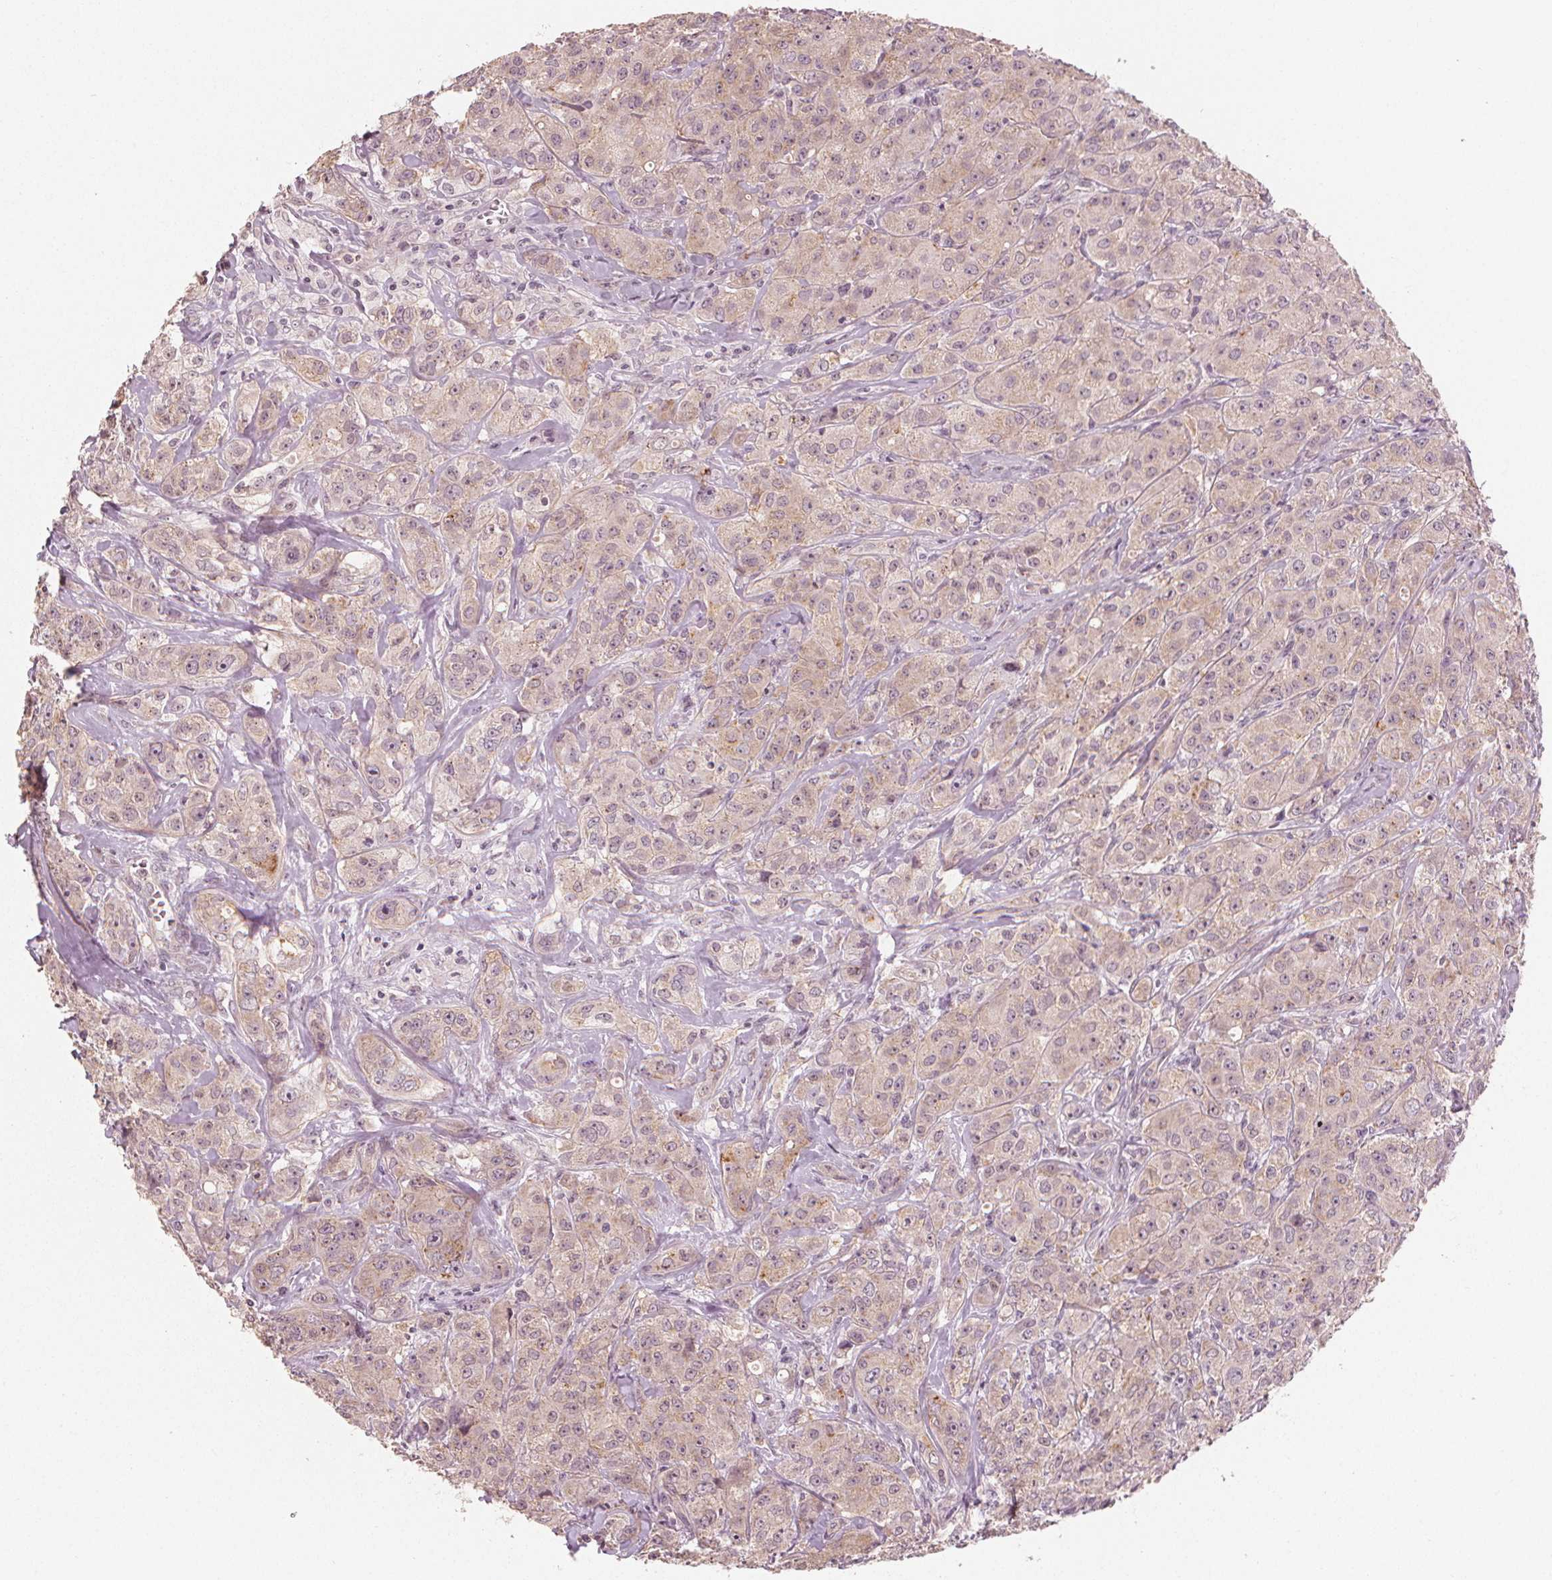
{"staining": {"intensity": "weak", "quantity": "<25%", "location": "cytoplasmic/membranous"}, "tissue": "breast cancer", "cell_type": "Tumor cells", "image_type": "cancer", "snomed": [{"axis": "morphology", "description": "Duct carcinoma"}, {"axis": "topography", "description": "Breast"}], "caption": "High magnification brightfield microscopy of infiltrating ductal carcinoma (breast) stained with DAB (brown) and counterstained with hematoxylin (blue): tumor cells show no significant staining.", "gene": "CLBA1", "patient": {"sex": "female", "age": 43}}